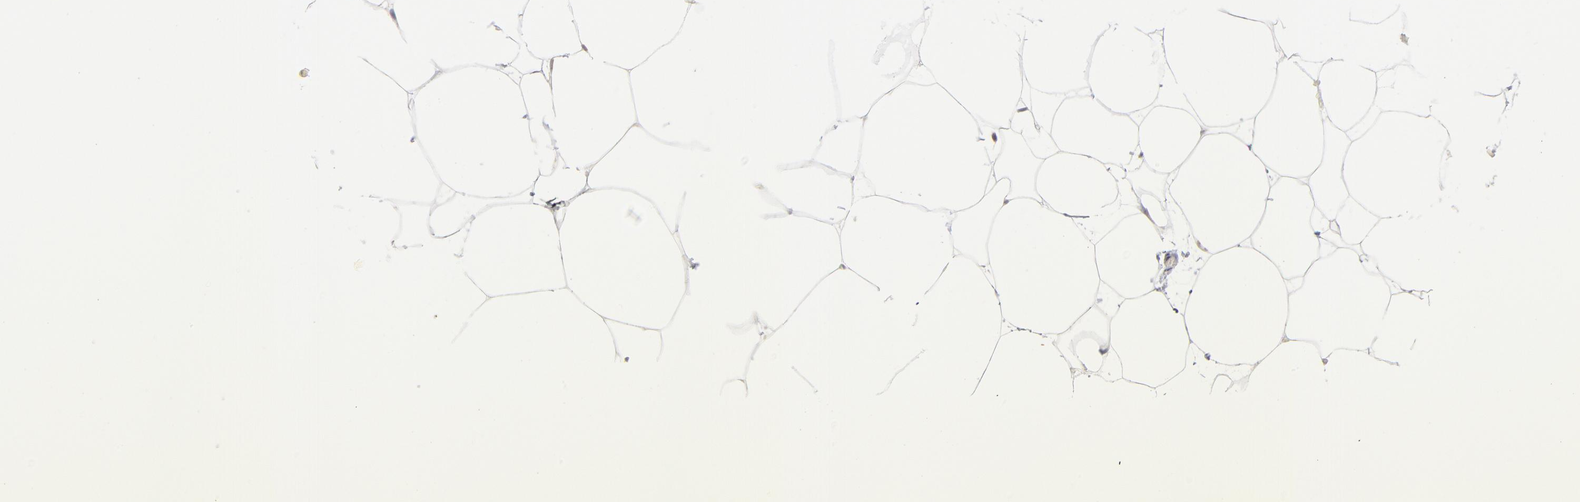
{"staining": {"intensity": "moderate", "quantity": "25%-75%", "location": "cytoplasmic/membranous"}, "tissue": "adipose tissue", "cell_type": "Adipocytes", "image_type": "normal", "snomed": [{"axis": "morphology", "description": "Normal tissue, NOS"}, {"axis": "morphology", "description": "Duct carcinoma"}, {"axis": "topography", "description": "Breast"}, {"axis": "topography", "description": "Adipose tissue"}], "caption": "Immunohistochemical staining of benign human adipose tissue displays moderate cytoplasmic/membranous protein positivity in about 25%-75% of adipocytes. (DAB IHC, brown staining for protein, blue staining for nuclei).", "gene": "MRPL58", "patient": {"sex": "female", "age": 37}}